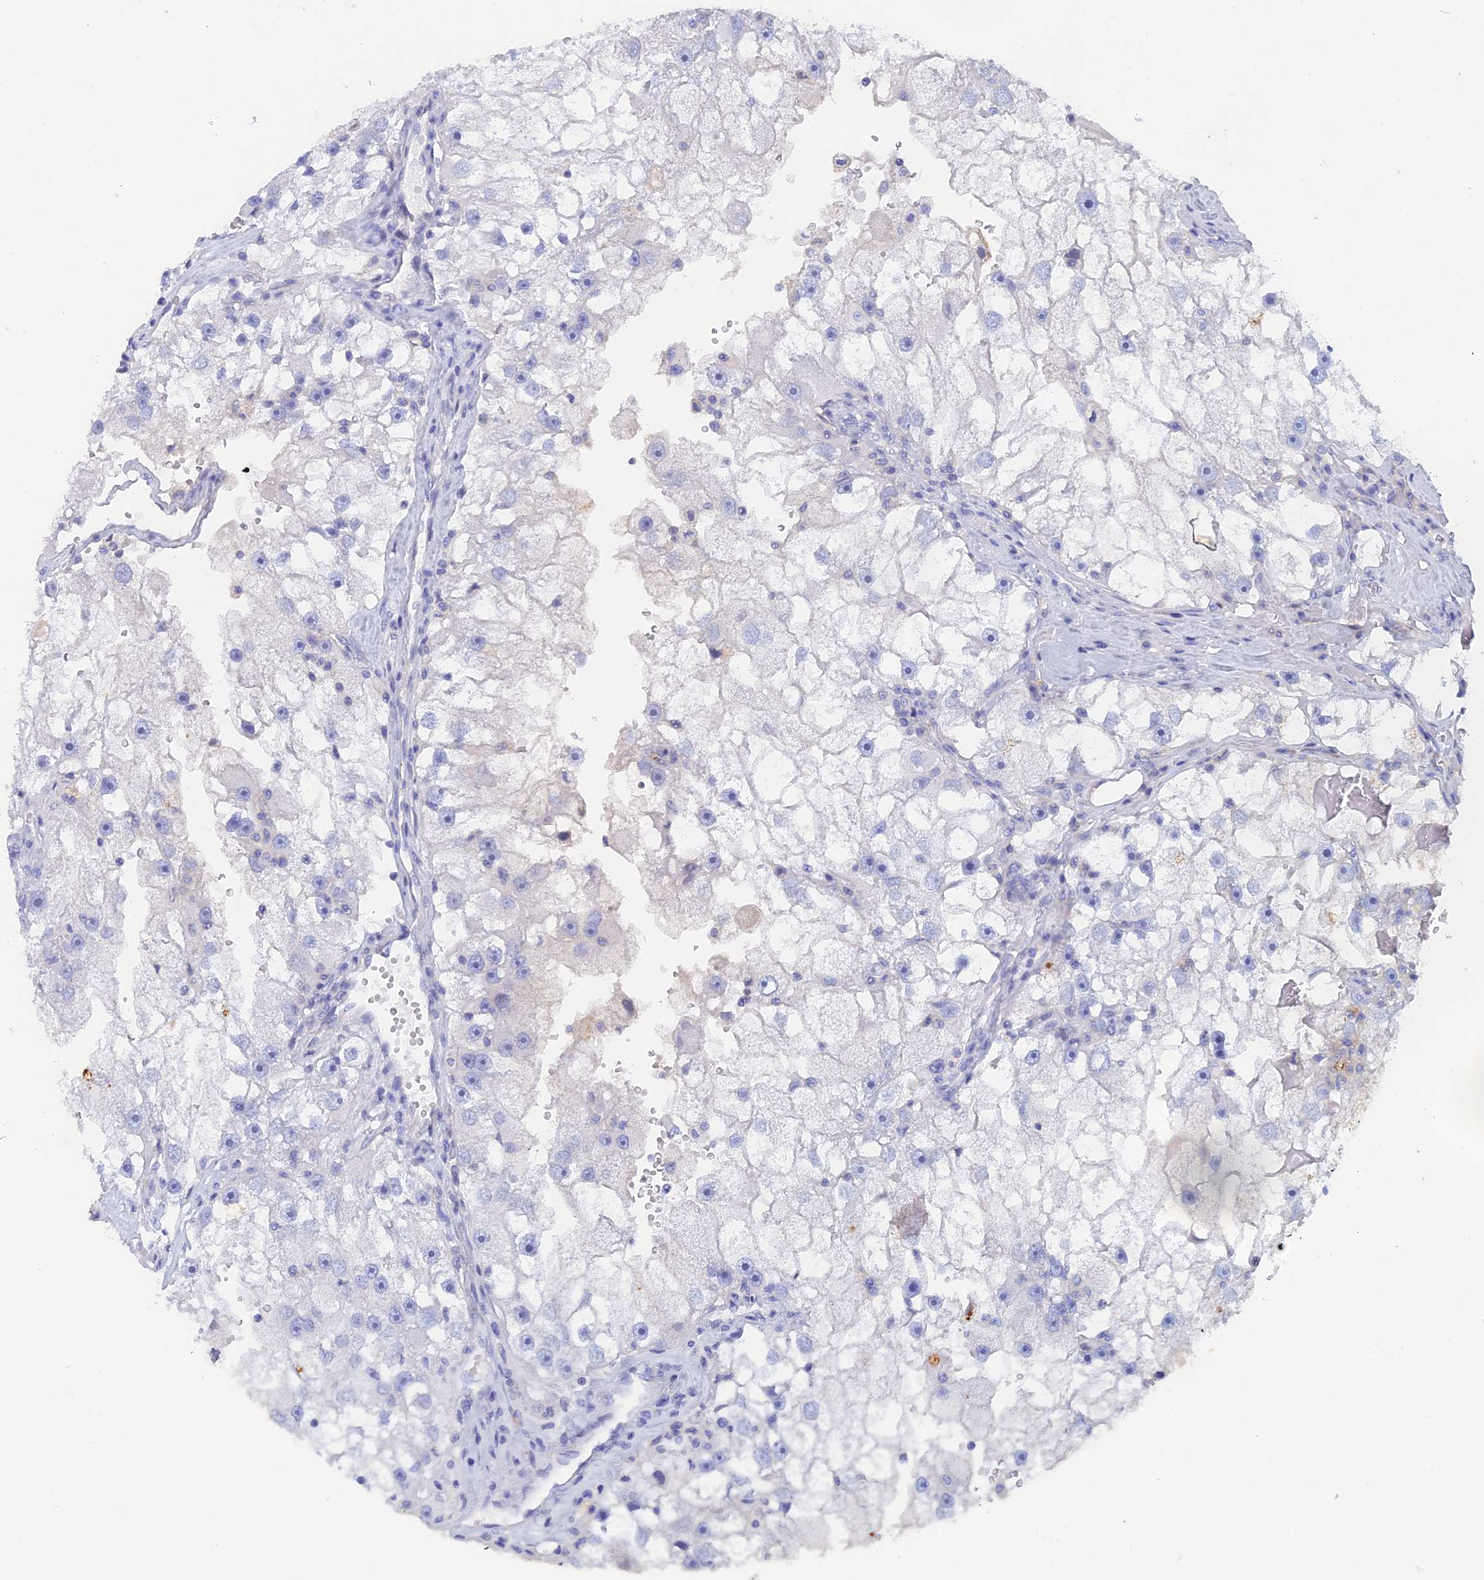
{"staining": {"intensity": "negative", "quantity": "none", "location": "none"}, "tissue": "renal cancer", "cell_type": "Tumor cells", "image_type": "cancer", "snomed": [{"axis": "morphology", "description": "Adenocarcinoma, NOS"}, {"axis": "topography", "description": "Kidney"}], "caption": "High power microscopy image of an immunohistochemistry micrograph of renal cancer, revealing no significant staining in tumor cells.", "gene": "ACP7", "patient": {"sex": "male", "age": 63}}